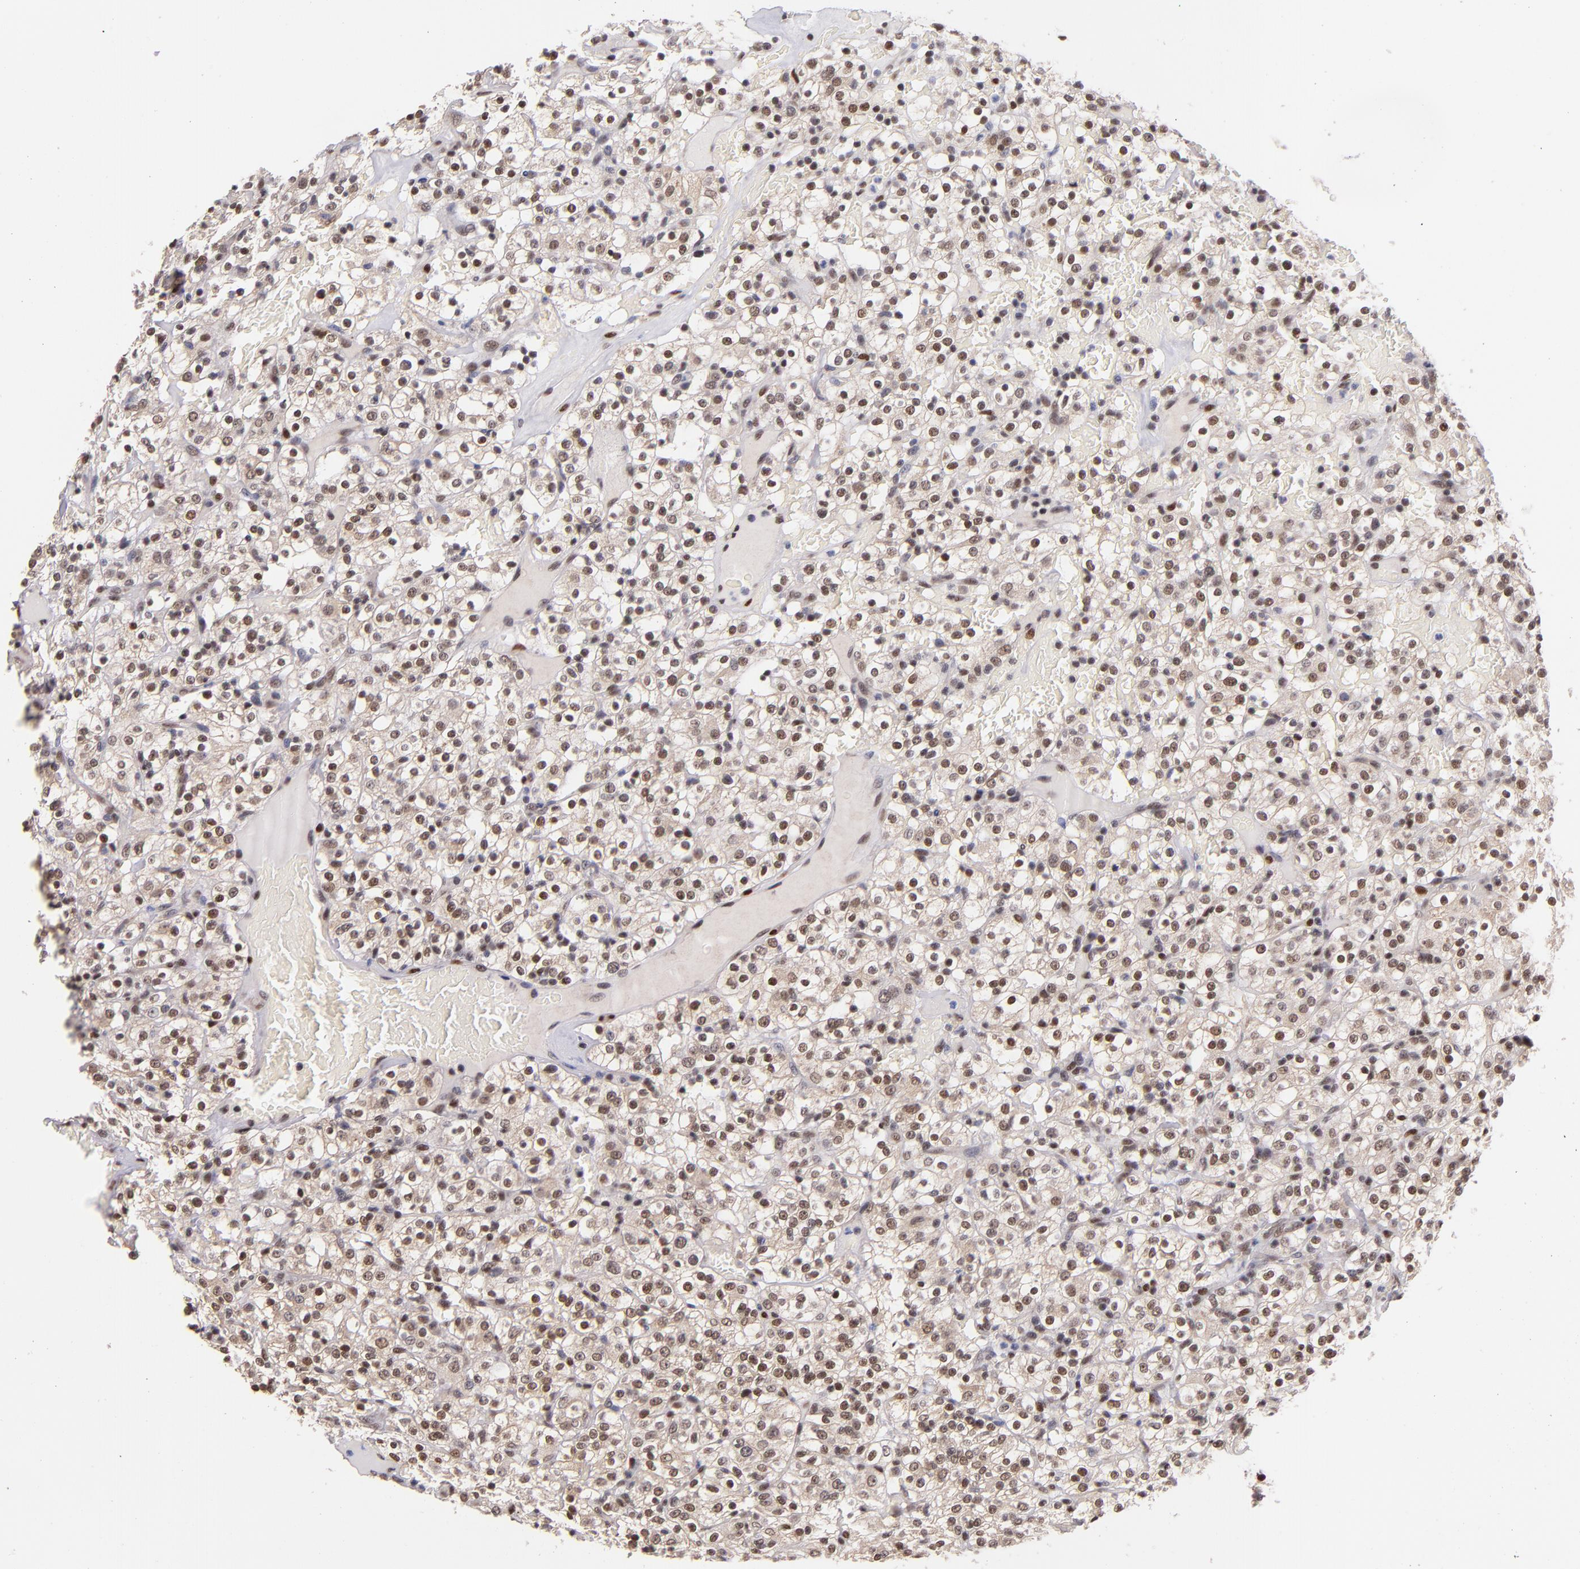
{"staining": {"intensity": "weak", "quantity": "25%-75%", "location": "nuclear"}, "tissue": "renal cancer", "cell_type": "Tumor cells", "image_type": "cancer", "snomed": [{"axis": "morphology", "description": "Normal tissue, NOS"}, {"axis": "morphology", "description": "Adenocarcinoma, NOS"}, {"axis": "topography", "description": "Kidney"}], "caption": "This micrograph reveals IHC staining of renal cancer, with low weak nuclear expression in about 25%-75% of tumor cells.", "gene": "SRF", "patient": {"sex": "female", "age": 72}}